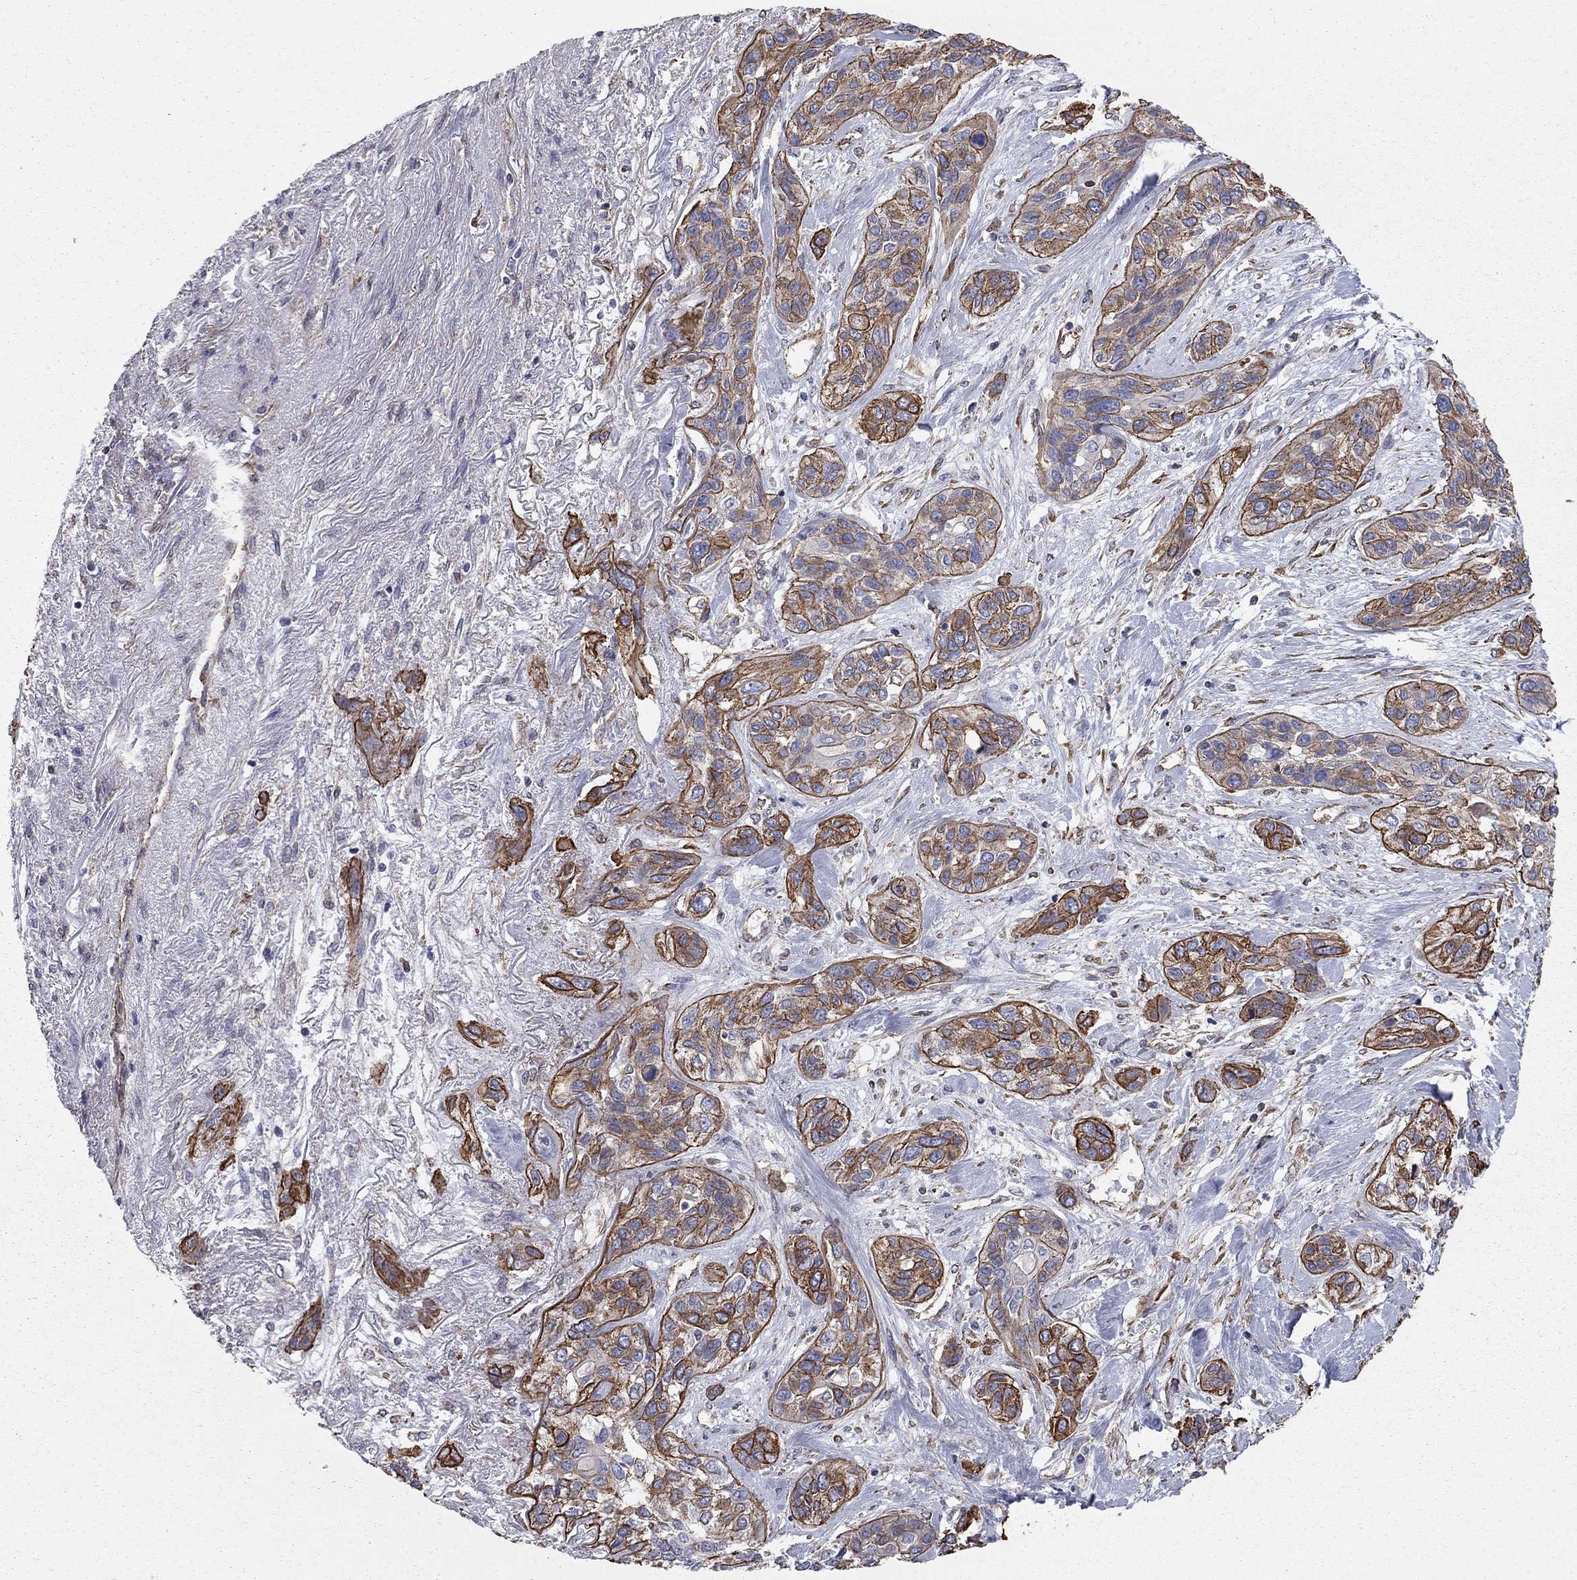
{"staining": {"intensity": "strong", "quantity": "25%-75%", "location": "cytoplasmic/membranous"}, "tissue": "lung cancer", "cell_type": "Tumor cells", "image_type": "cancer", "snomed": [{"axis": "morphology", "description": "Squamous cell carcinoma, NOS"}, {"axis": "topography", "description": "Lung"}], "caption": "Protein staining by immunohistochemistry (IHC) displays strong cytoplasmic/membranous expression in approximately 25%-75% of tumor cells in lung cancer (squamous cell carcinoma).", "gene": "BICDL2", "patient": {"sex": "female", "age": 70}}